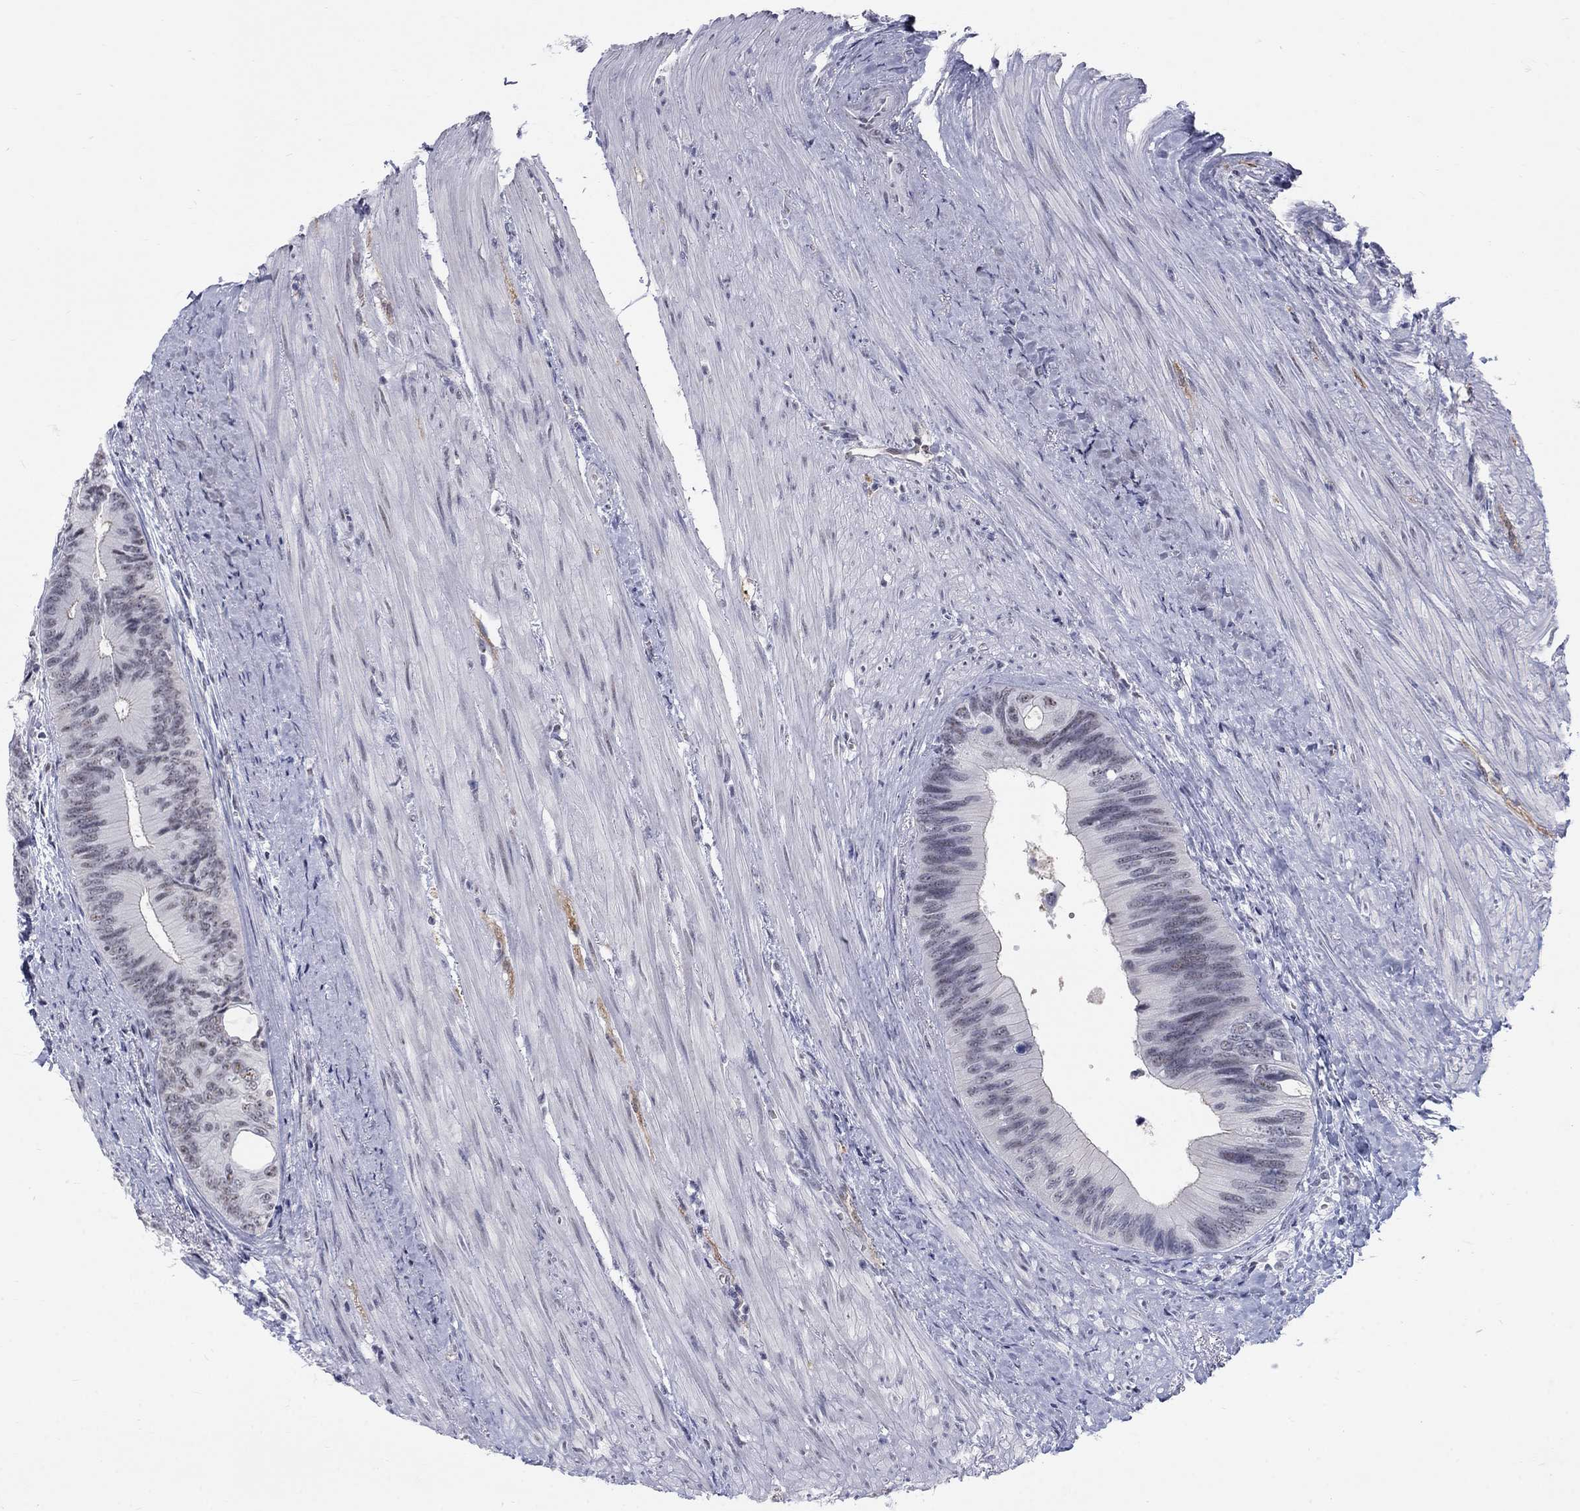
{"staining": {"intensity": "moderate", "quantity": "<25%", "location": "nuclear"}, "tissue": "colorectal cancer", "cell_type": "Tumor cells", "image_type": "cancer", "snomed": [{"axis": "morphology", "description": "Normal tissue, NOS"}, {"axis": "morphology", "description": "Adenocarcinoma, NOS"}, {"axis": "topography", "description": "Colon"}], "caption": "This is an image of immunohistochemistry (IHC) staining of colorectal cancer, which shows moderate staining in the nuclear of tumor cells.", "gene": "DMTN", "patient": {"sex": "male", "age": 65}}